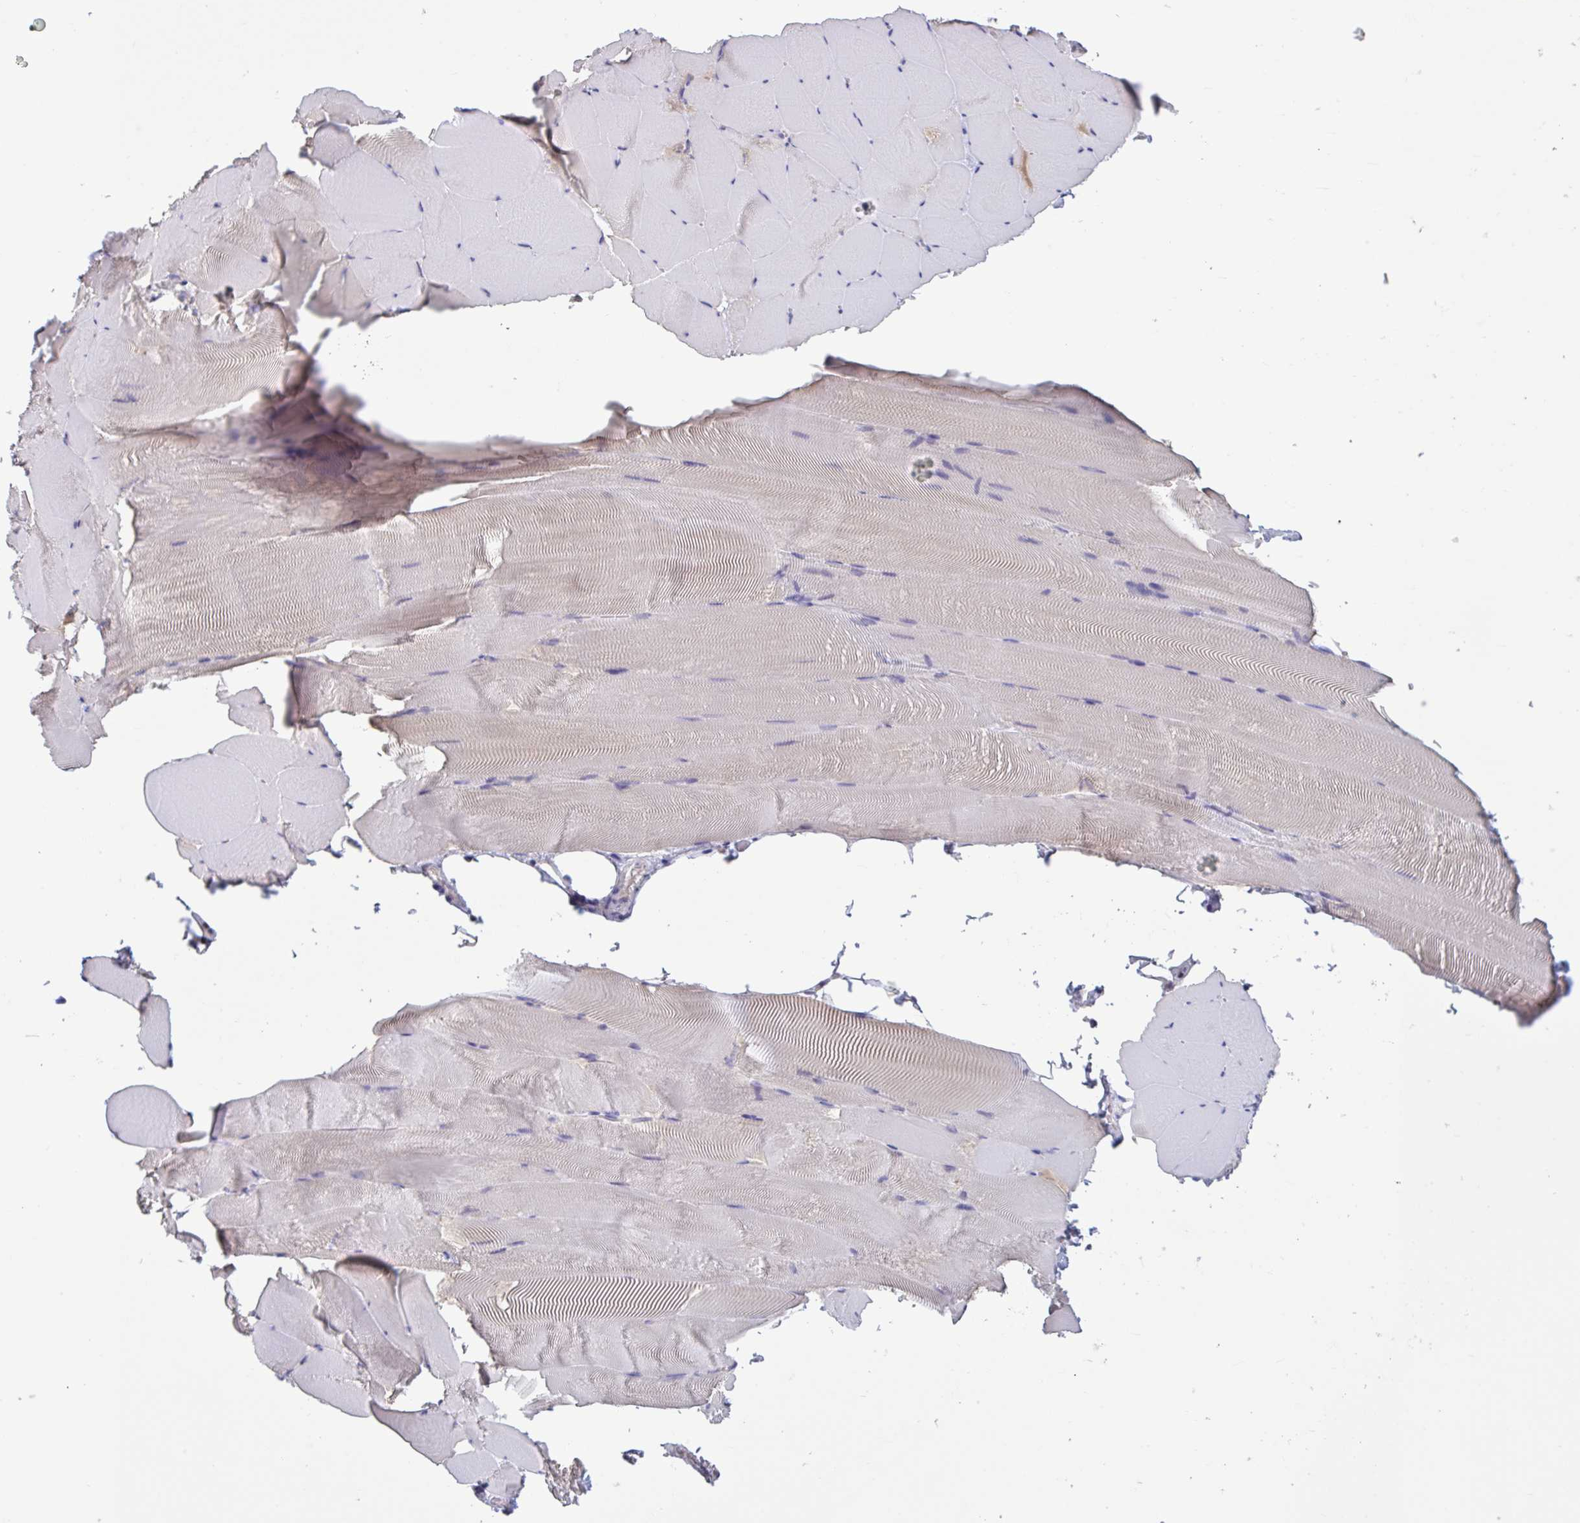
{"staining": {"intensity": "negative", "quantity": "none", "location": "none"}, "tissue": "skeletal muscle", "cell_type": "Myocytes", "image_type": "normal", "snomed": [{"axis": "morphology", "description": "Normal tissue, NOS"}, {"axis": "topography", "description": "Skeletal muscle"}], "caption": "Myocytes are negative for protein expression in unremarkable human skeletal muscle. (Immunohistochemistry (ihc), brightfield microscopy, high magnification).", "gene": "RBL1", "patient": {"sex": "female", "age": 64}}